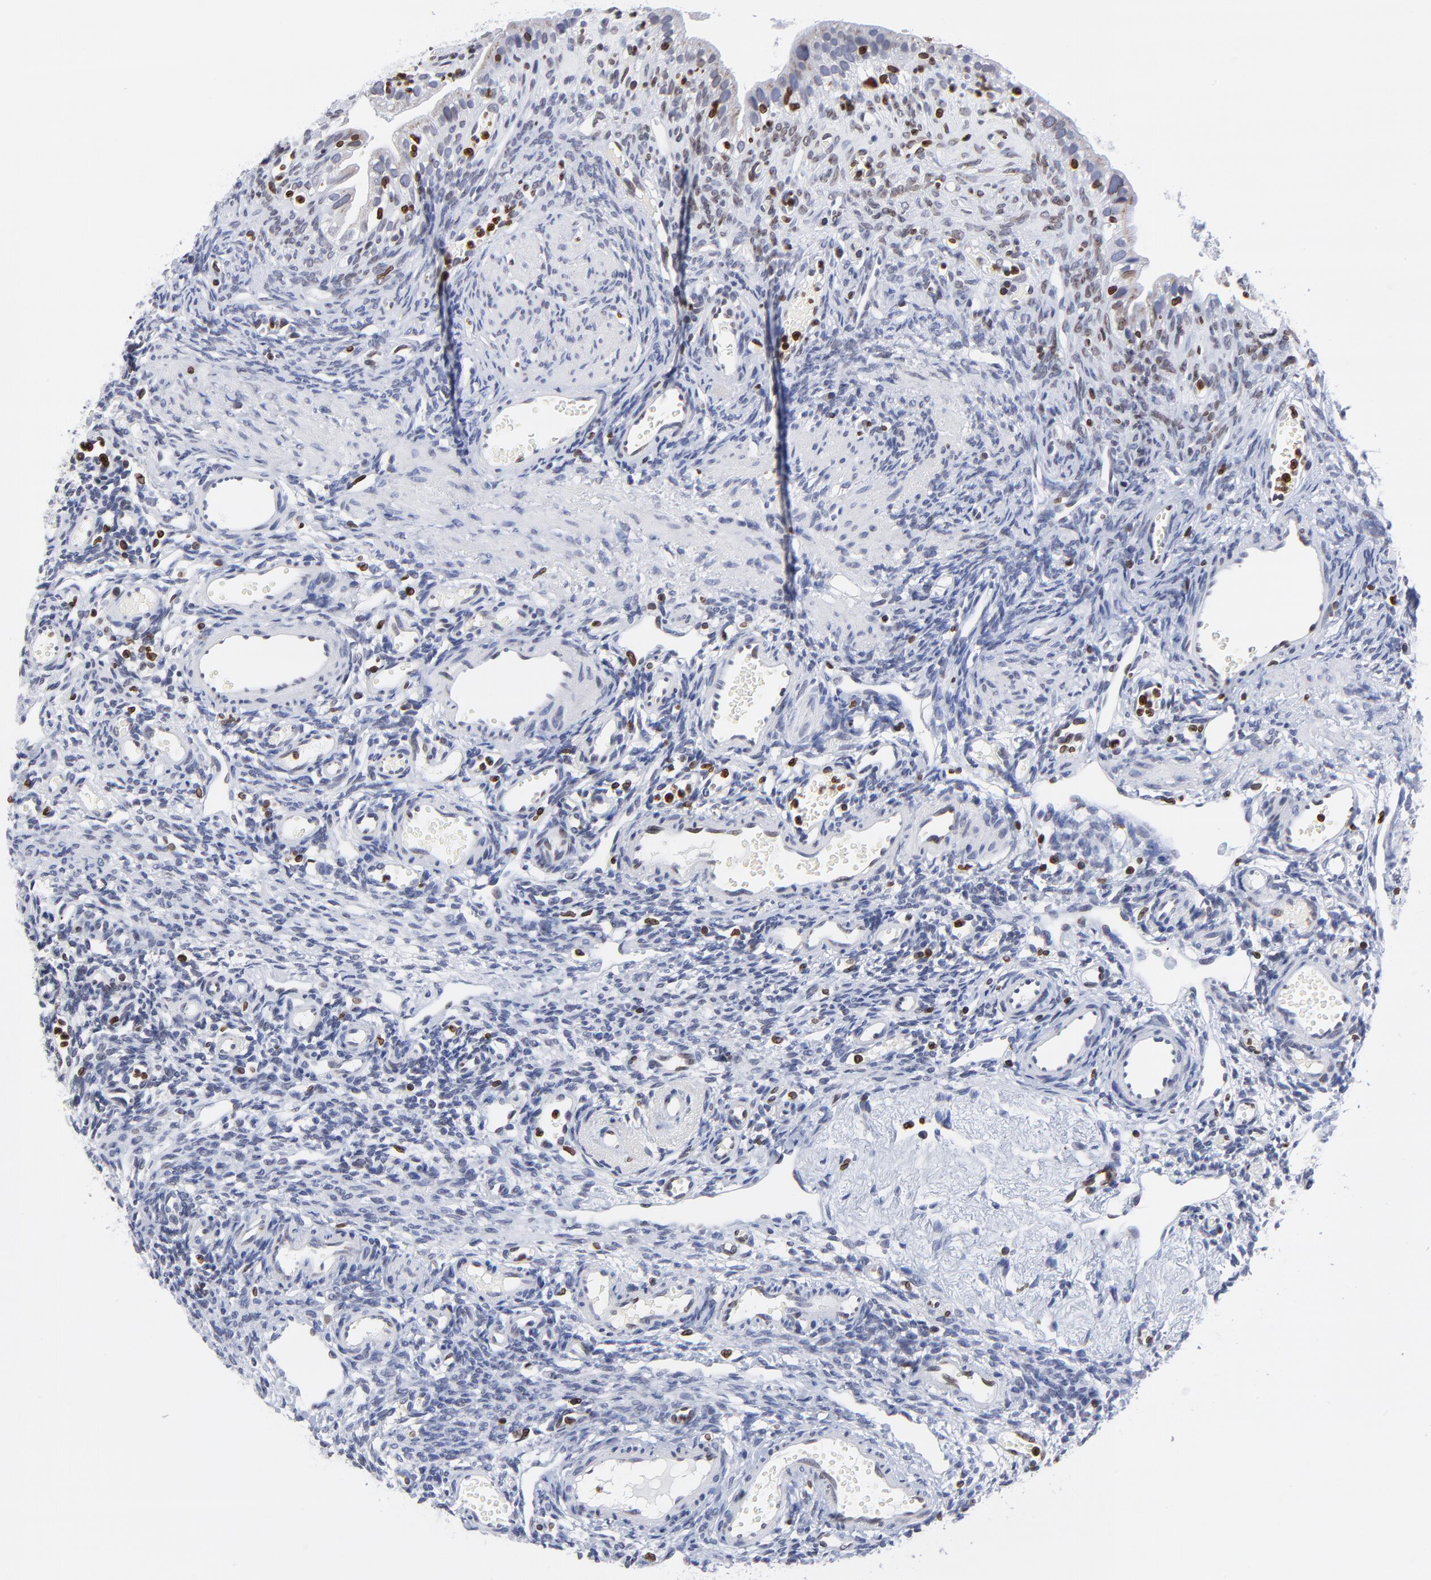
{"staining": {"intensity": "moderate", "quantity": "<25%", "location": "nuclear"}, "tissue": "ovary", "cell_type": "Ovarian stroma cells", "image_type": "normal", "snomed": [{"axis": "morphology", "description": "Normal tissue, NOS"}, {"axis": "topography", "description": "Ovary"}], "caption": "Immunohistochemical staining of unremarkable ovary reveals <25% levels of moderate nuclear protein expression in approximately <25% of ovarian stroma cells.", "gene": "THAP7", "patient": {"sex": "female", "age": 33}}